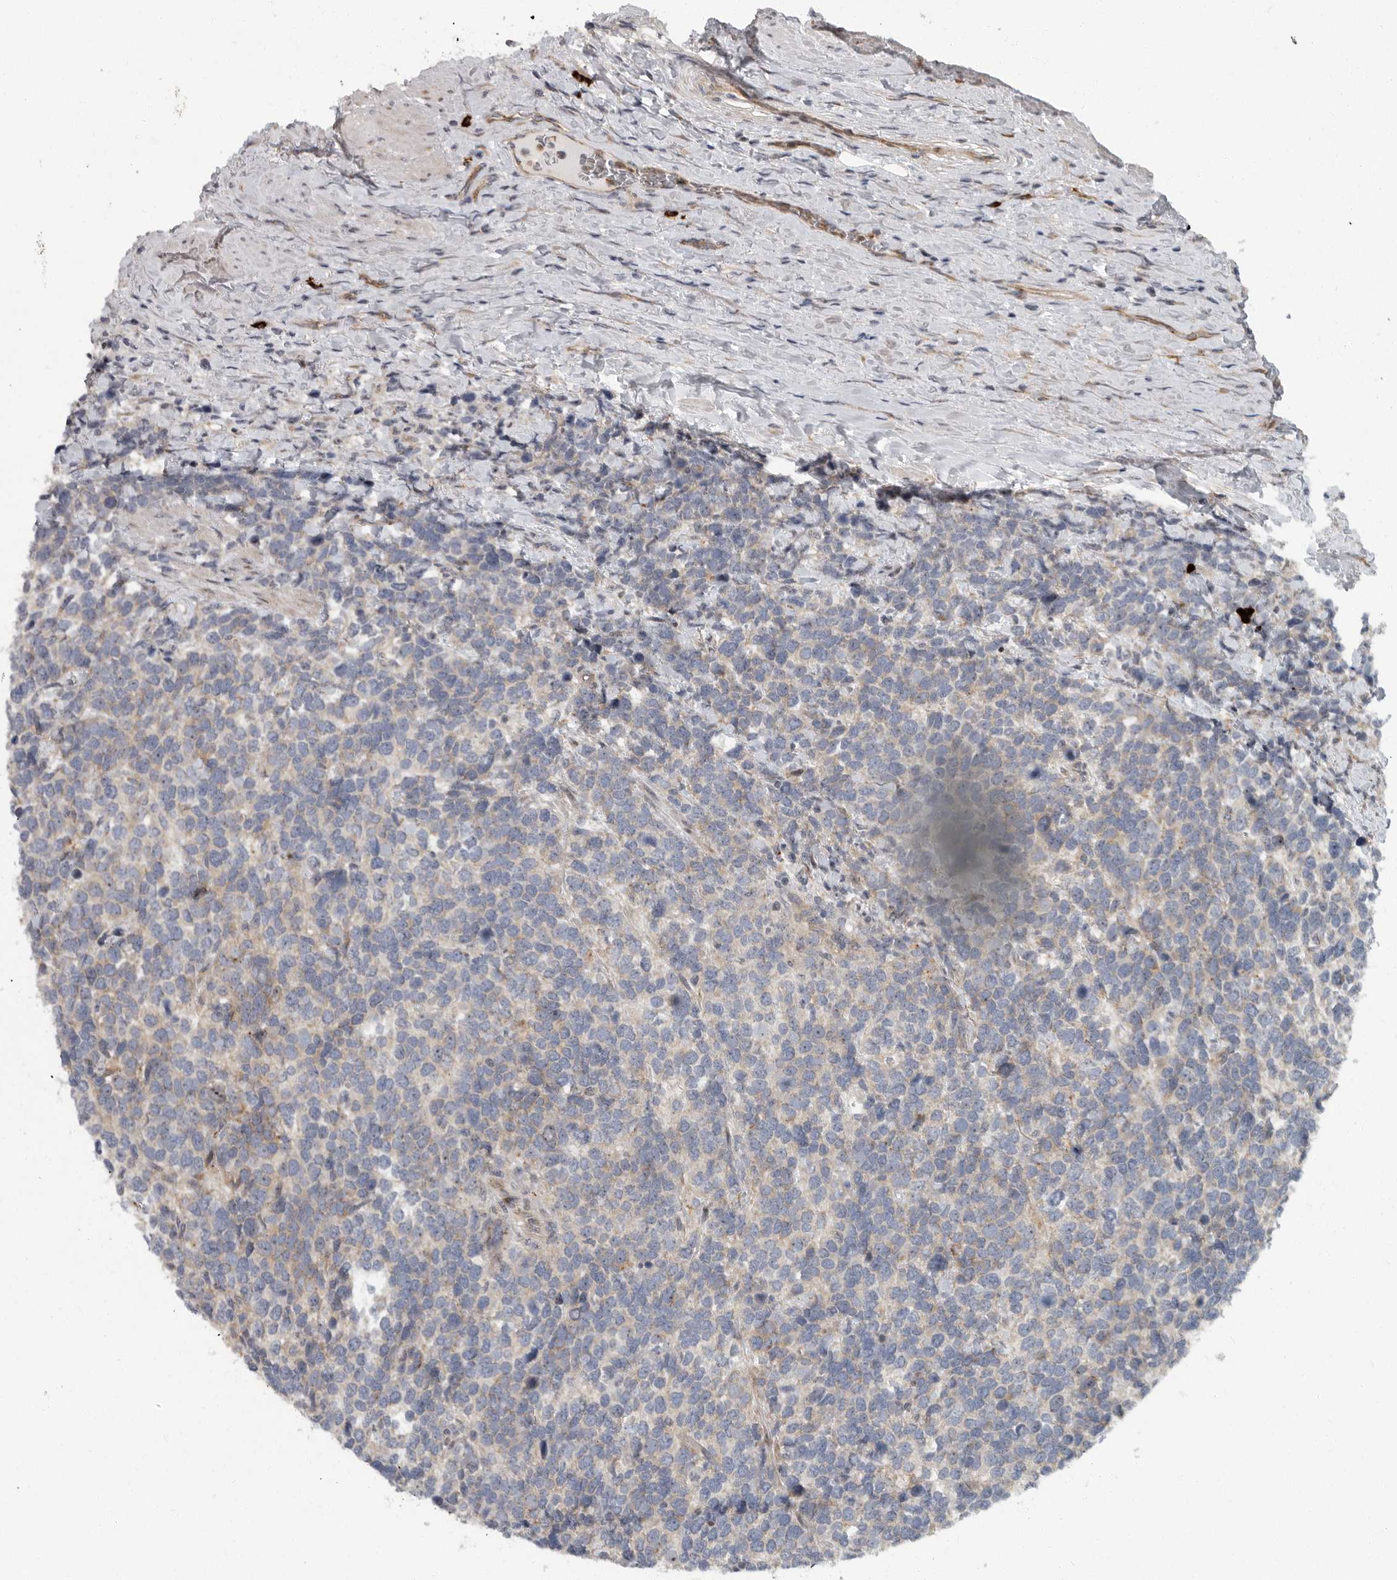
{"staining": {"intensity": "weak", "quantity": "25%-75%", "location": "cytoplasmic/membranous"}, "tissue": "urothelial cancer", "cell_type": "Tumor cells", "image_type": "cancer", "snomed": [{"axis": "morphology", "description": "Urothelial carcinoma, High grade"}, {"axis": "topography", "description": "Urinary bladder"}], "caption": "Human urothelial carcinoma (high-grade) stained with a brown dye exhibits weak cytoplasmic/membranous positive expression in about 25%-75% of tumor cells.", "gene": "PDCD11", "patient": {"sex": "female", "age": 82}}